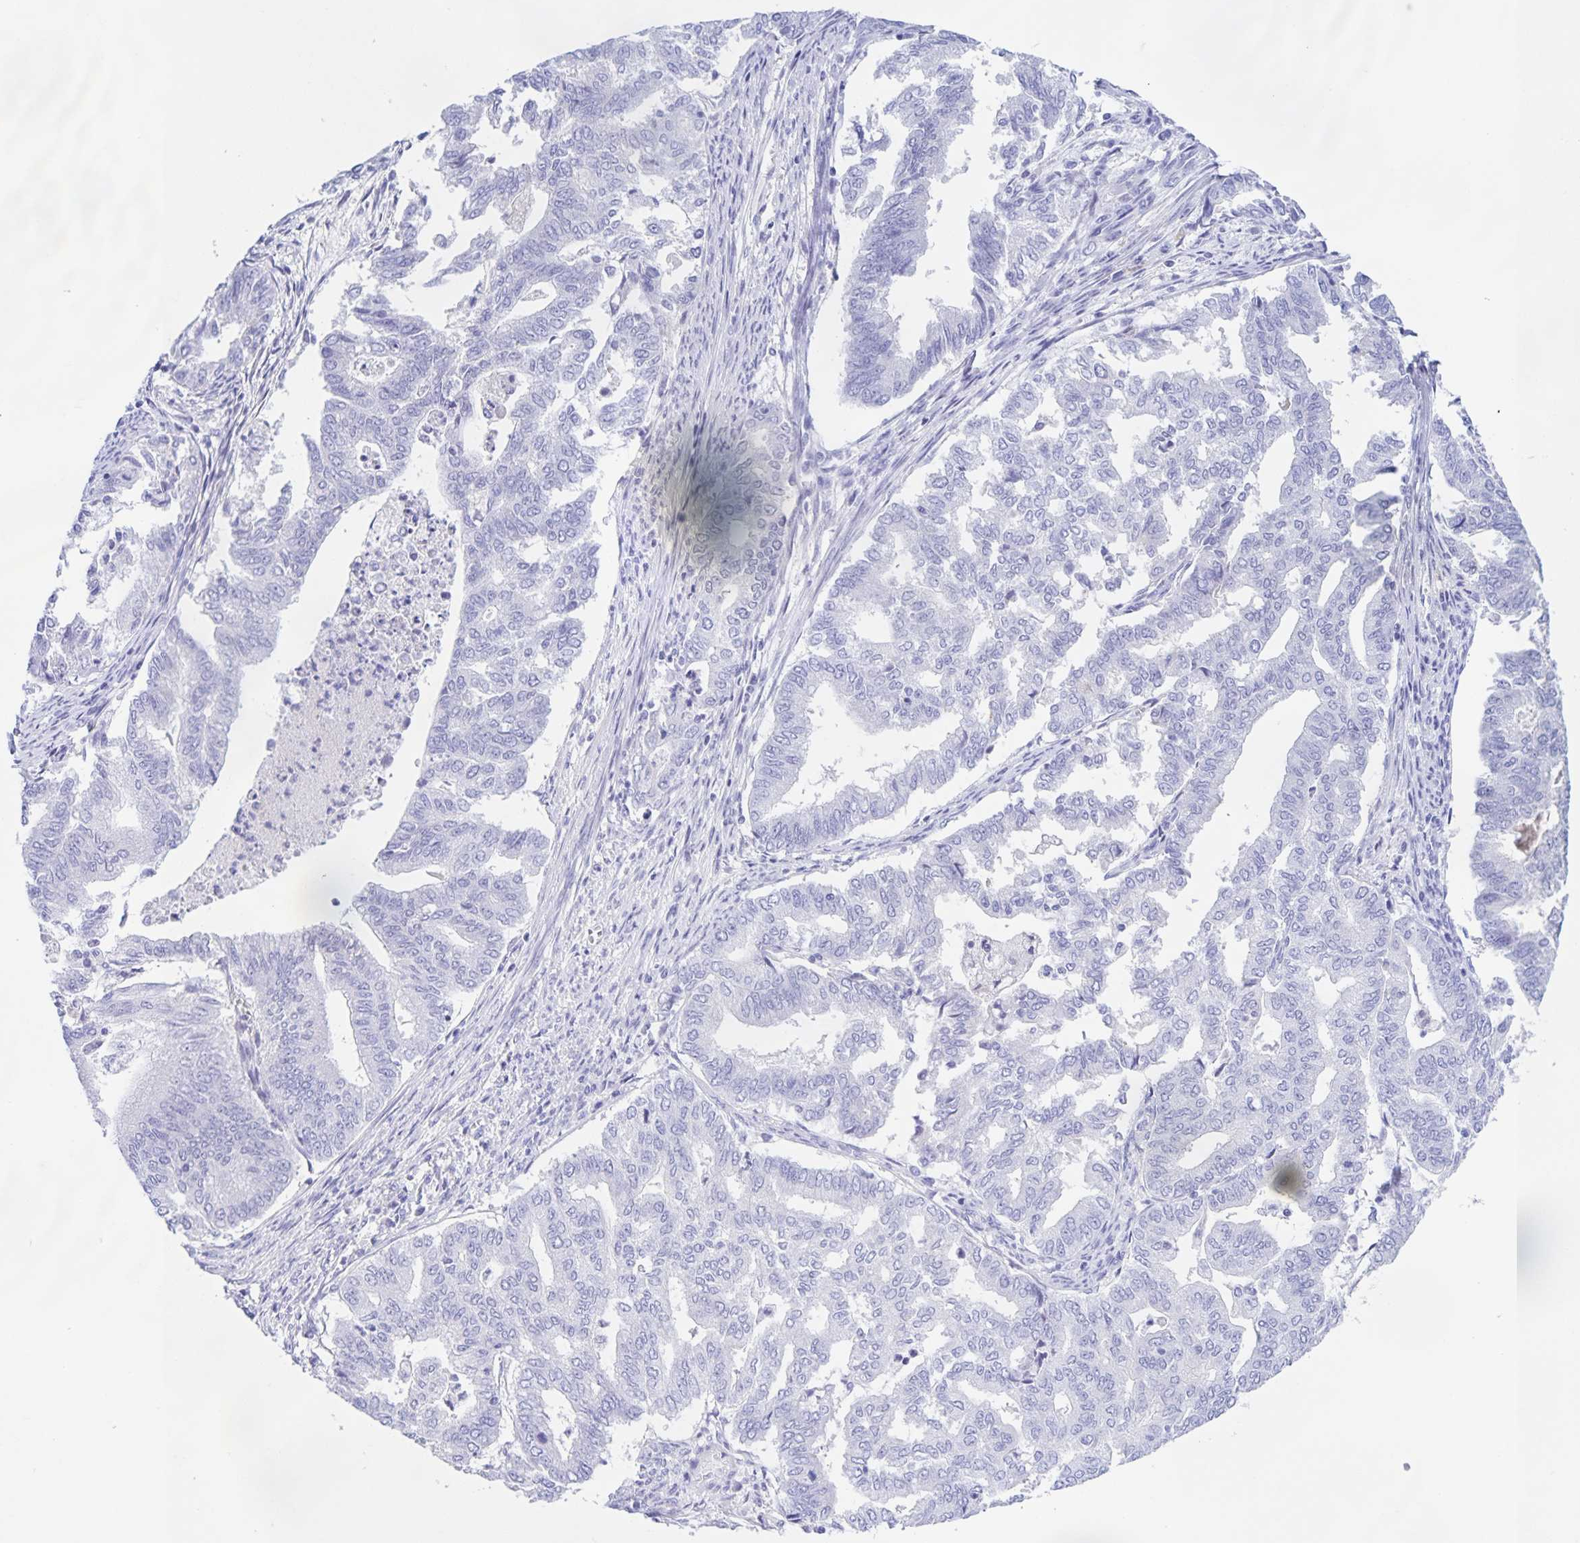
{"staining": {"intensity": "negative", "quantity": "none", "location": "none"}, "tissue": "endometrial cancer", "cell_type": "Tumor cells", "image_type": "cancer", "snomed": [{"axis": "morphology", "description": "Adenocarcinoma, NOS"}, {"axis": "topography", "description": "Endometrium"}], "caption": "IHC histopathology image of neoplastic tissue: human endometrial cancer stained with DAB (3,3'-diaminobenzidine) displays no significant protein positivity in tumor cells.", "gene": "CATSPER4", "patient": {"sex": "female", "age": 79}}